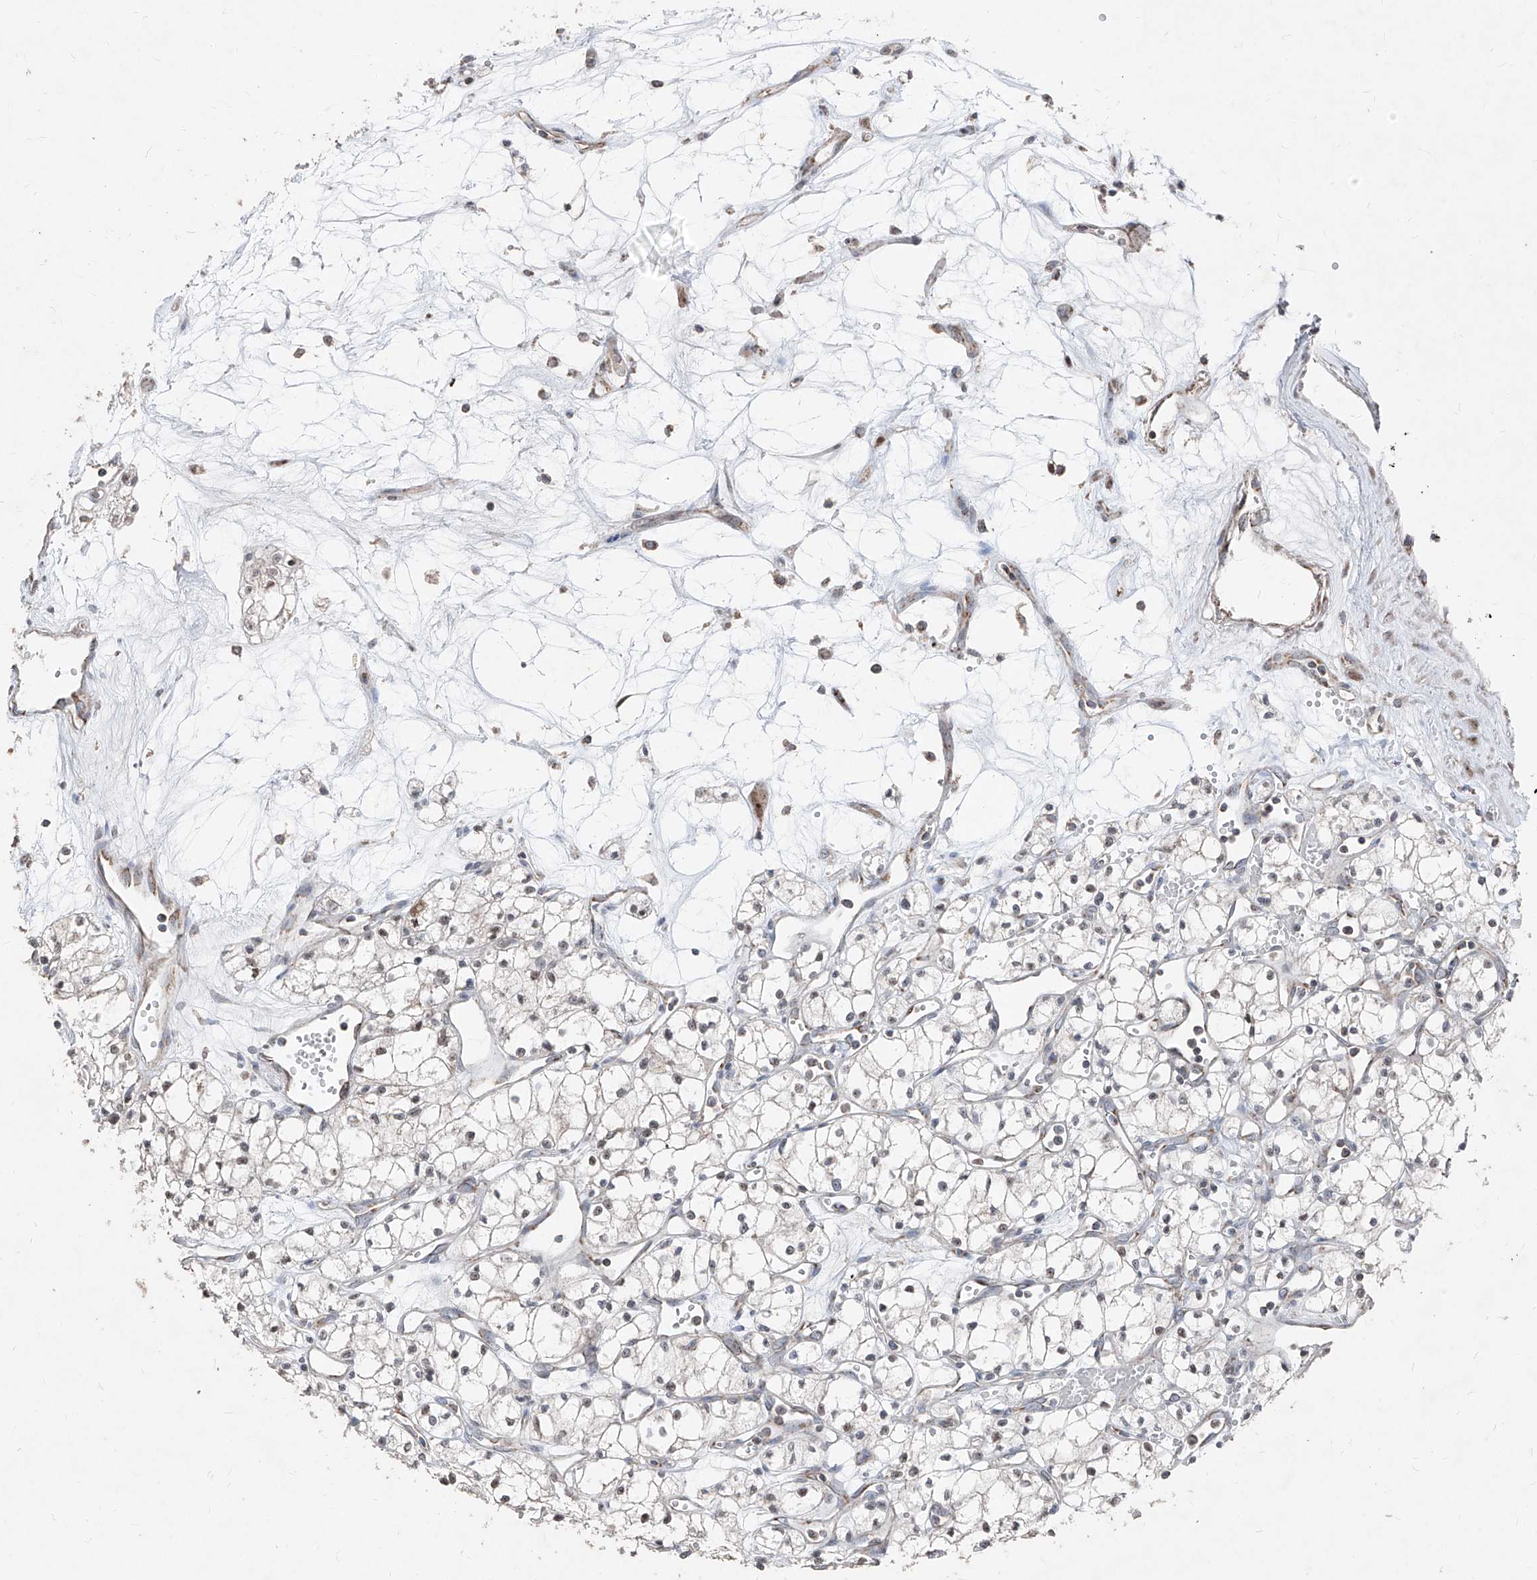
{"staining": {"intensity": "negative", "quantity": "none", "location": "none"}, "tissue": "renal cancer", "cell_type": "Tumor cells", "image_type": "cancer", "snomed": [{"axis": "morphology", "description": "Adenocarcinoma, NOS"}, {"axis": "topography", "description": "Kidney"}], "caption": "Immunohistochemistry histopathology image of neoplastic tissue: renal cancer (adenocarcinoma) stained with DAB (3,3'-diaminobenzidine) demonstrates no significant protein staining in tumor cells.", "gene": "NDUFB3", "patient": {"sex": "male", "age": 59}}